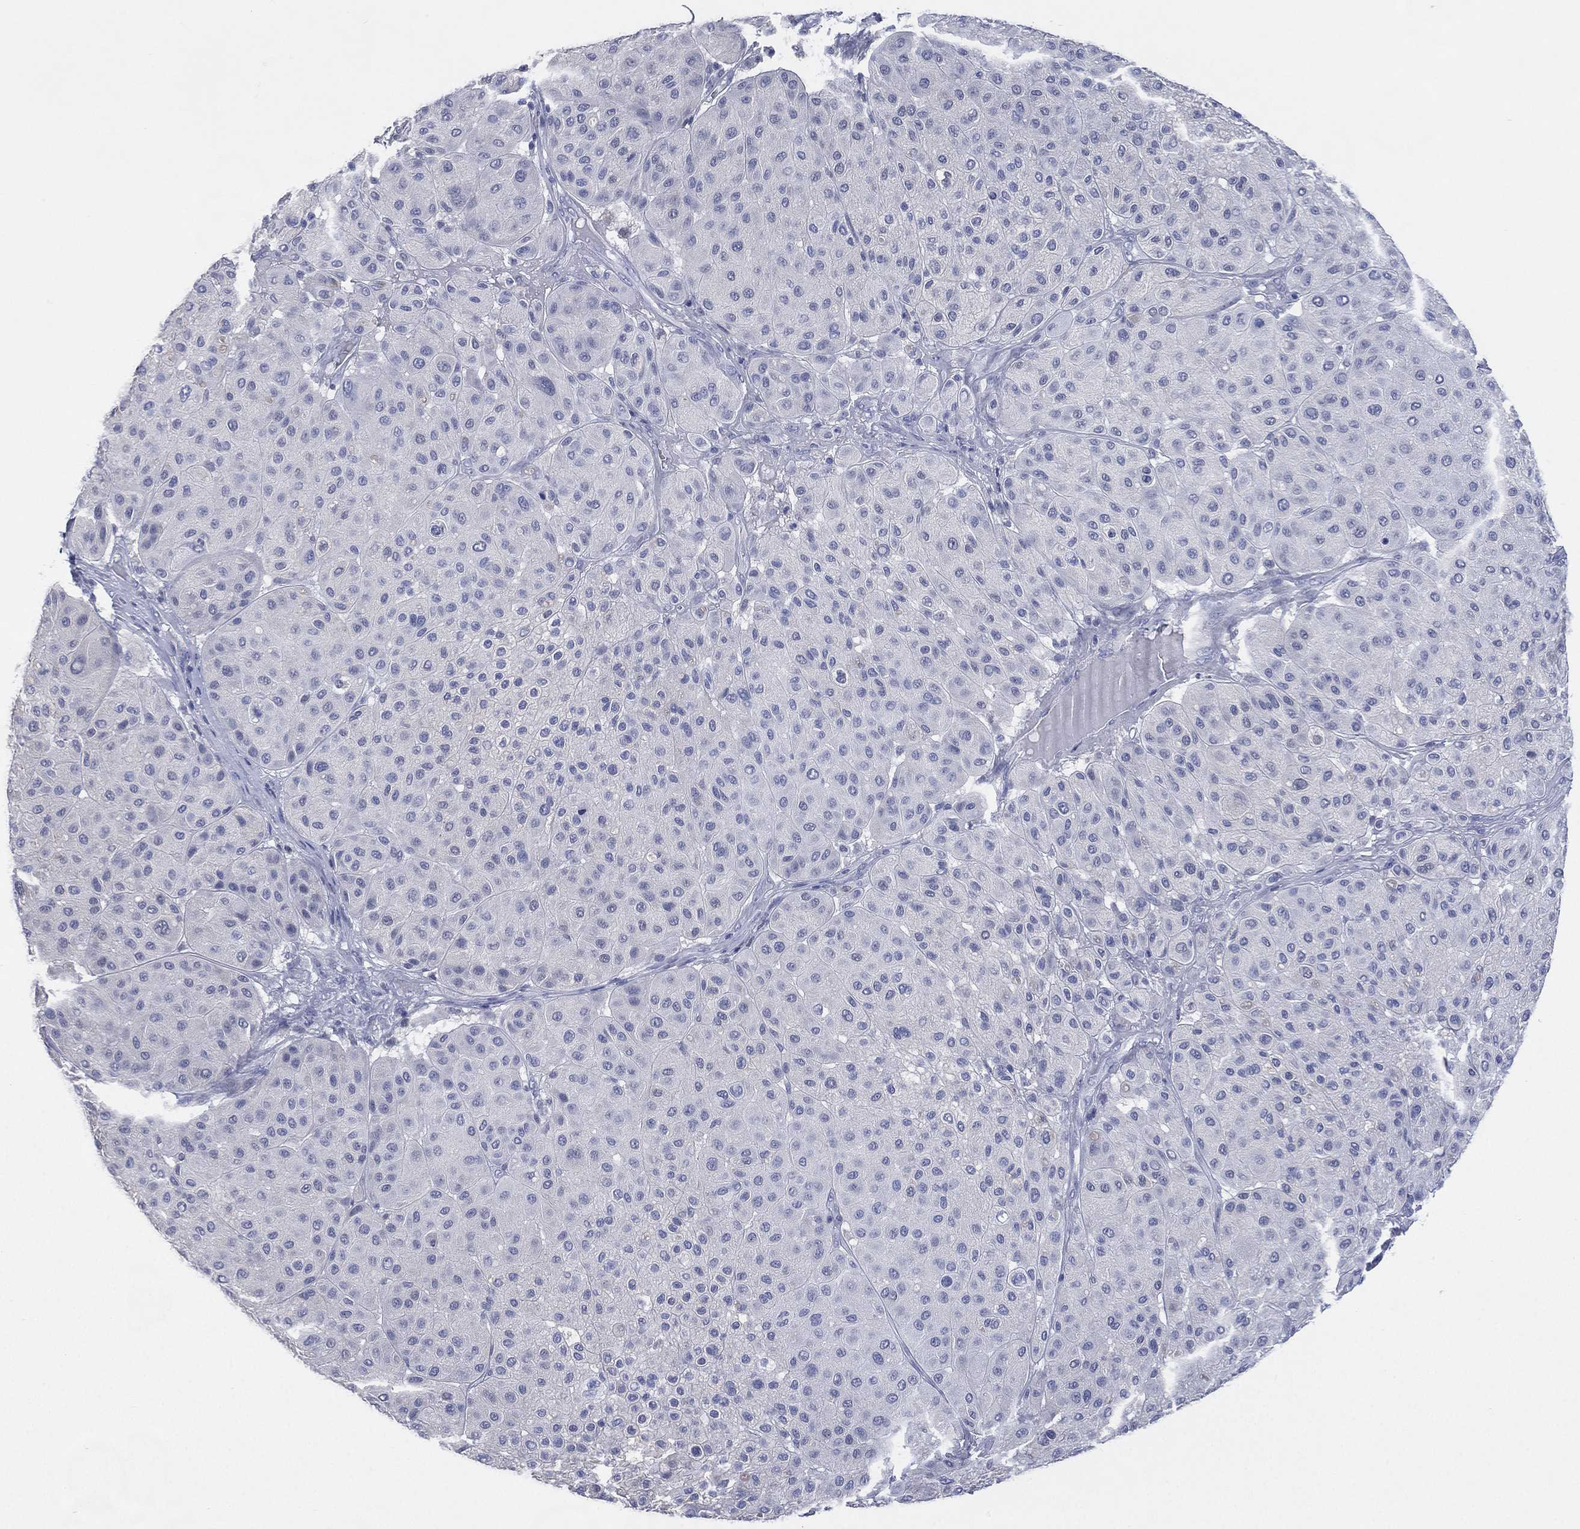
{"staining": {"intensity": "negative", "quantity": "none", "location": "none"}, "tissue": "melanoma", "cell_type": "Tumor cells", "image_type": "cancer", "snomed": [{"axis": "morphology", "description": "Malignant melanoma, Metastatic site"}, {"axis": "topography", "description": "Smooth muscle"}], "caption": "Melanoma was stained to show a protein in brown. There is no significant positivity in tumor cells.", "gene": "TMEM247", "patient": {"sex": "male", "age": 41}}